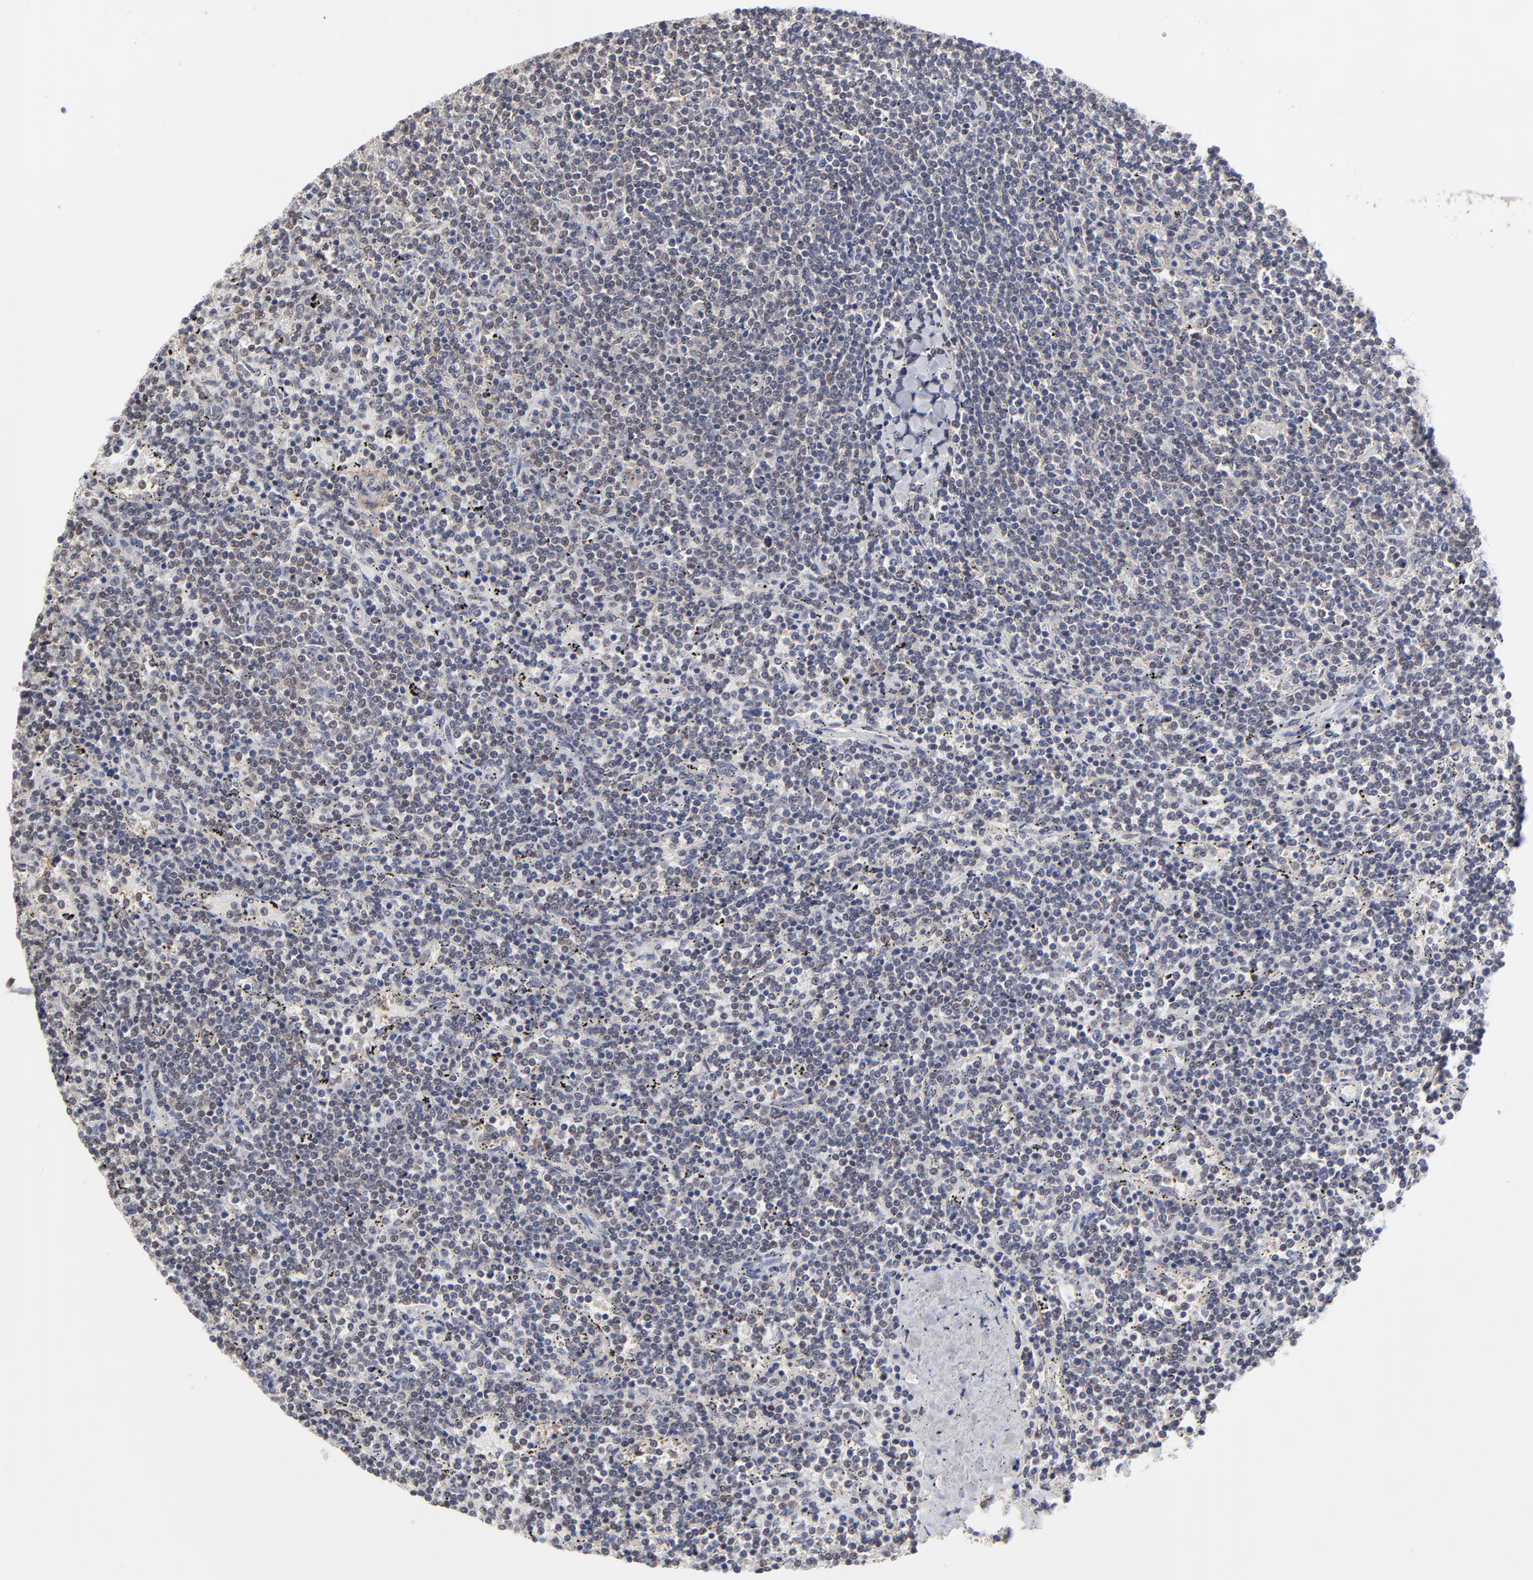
{"staining": {"intensity": "weak", "quantity": "25%-75%", "location": "cytoplasmic/membranous"}, "tissue": "lymphoma", "cell_type": "Tumor cells", "image_type": "cancer", "snomed": [{"axis": "morphology", "description": "Malignant lymphoma, non-Hodgkin's type, Low grade"}, {"axis": "topography", "description": "Spleen"}], "caption": "Immunohistochemical staining of malignant lymphoma, non-Hodgkin's type (low-grade) exhibits low levels of weak cytoplasmic/membranous positivity in about 25%-75% of tumor cells.", "gene": "ZNF157", "patient": {"sex": "female", "age": 50}}